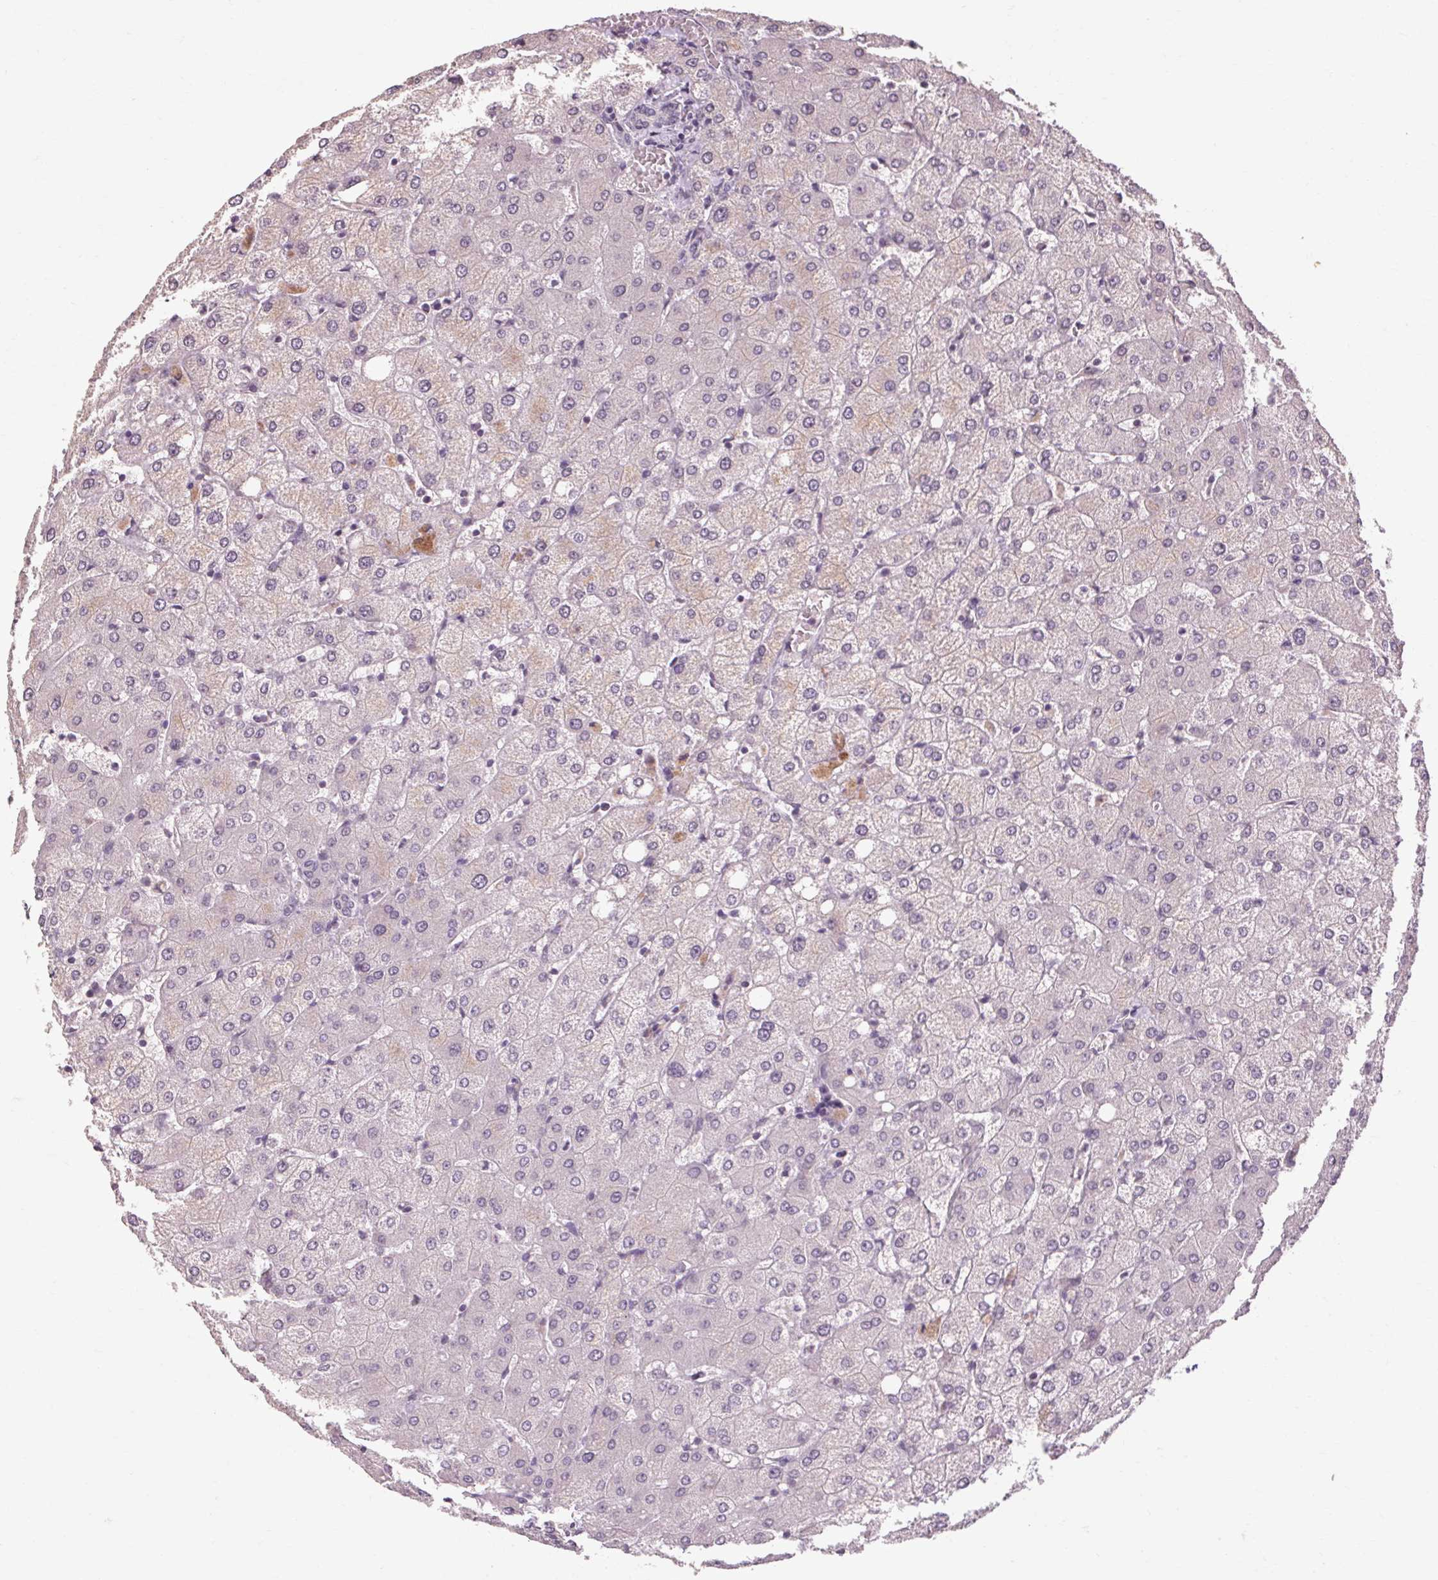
{"staining": {"intensity": "negative", "quantity": "none", "location": "none"}, "tissue": "liver", "cell_type": "Cholangiocytes", "image_type": "normal", "snomed": [{"axis": "morphology", "description": "Normal tissue, NOS"}, {"axis": "topography", "description": "Liver"}], "caption": "High power microscopy micrograph of an IHC image of unremarkable liver, revealing no significant staining in cholangiocytes.", "gene": "POMC", "patient": {"sex": "female", "age": 54}}